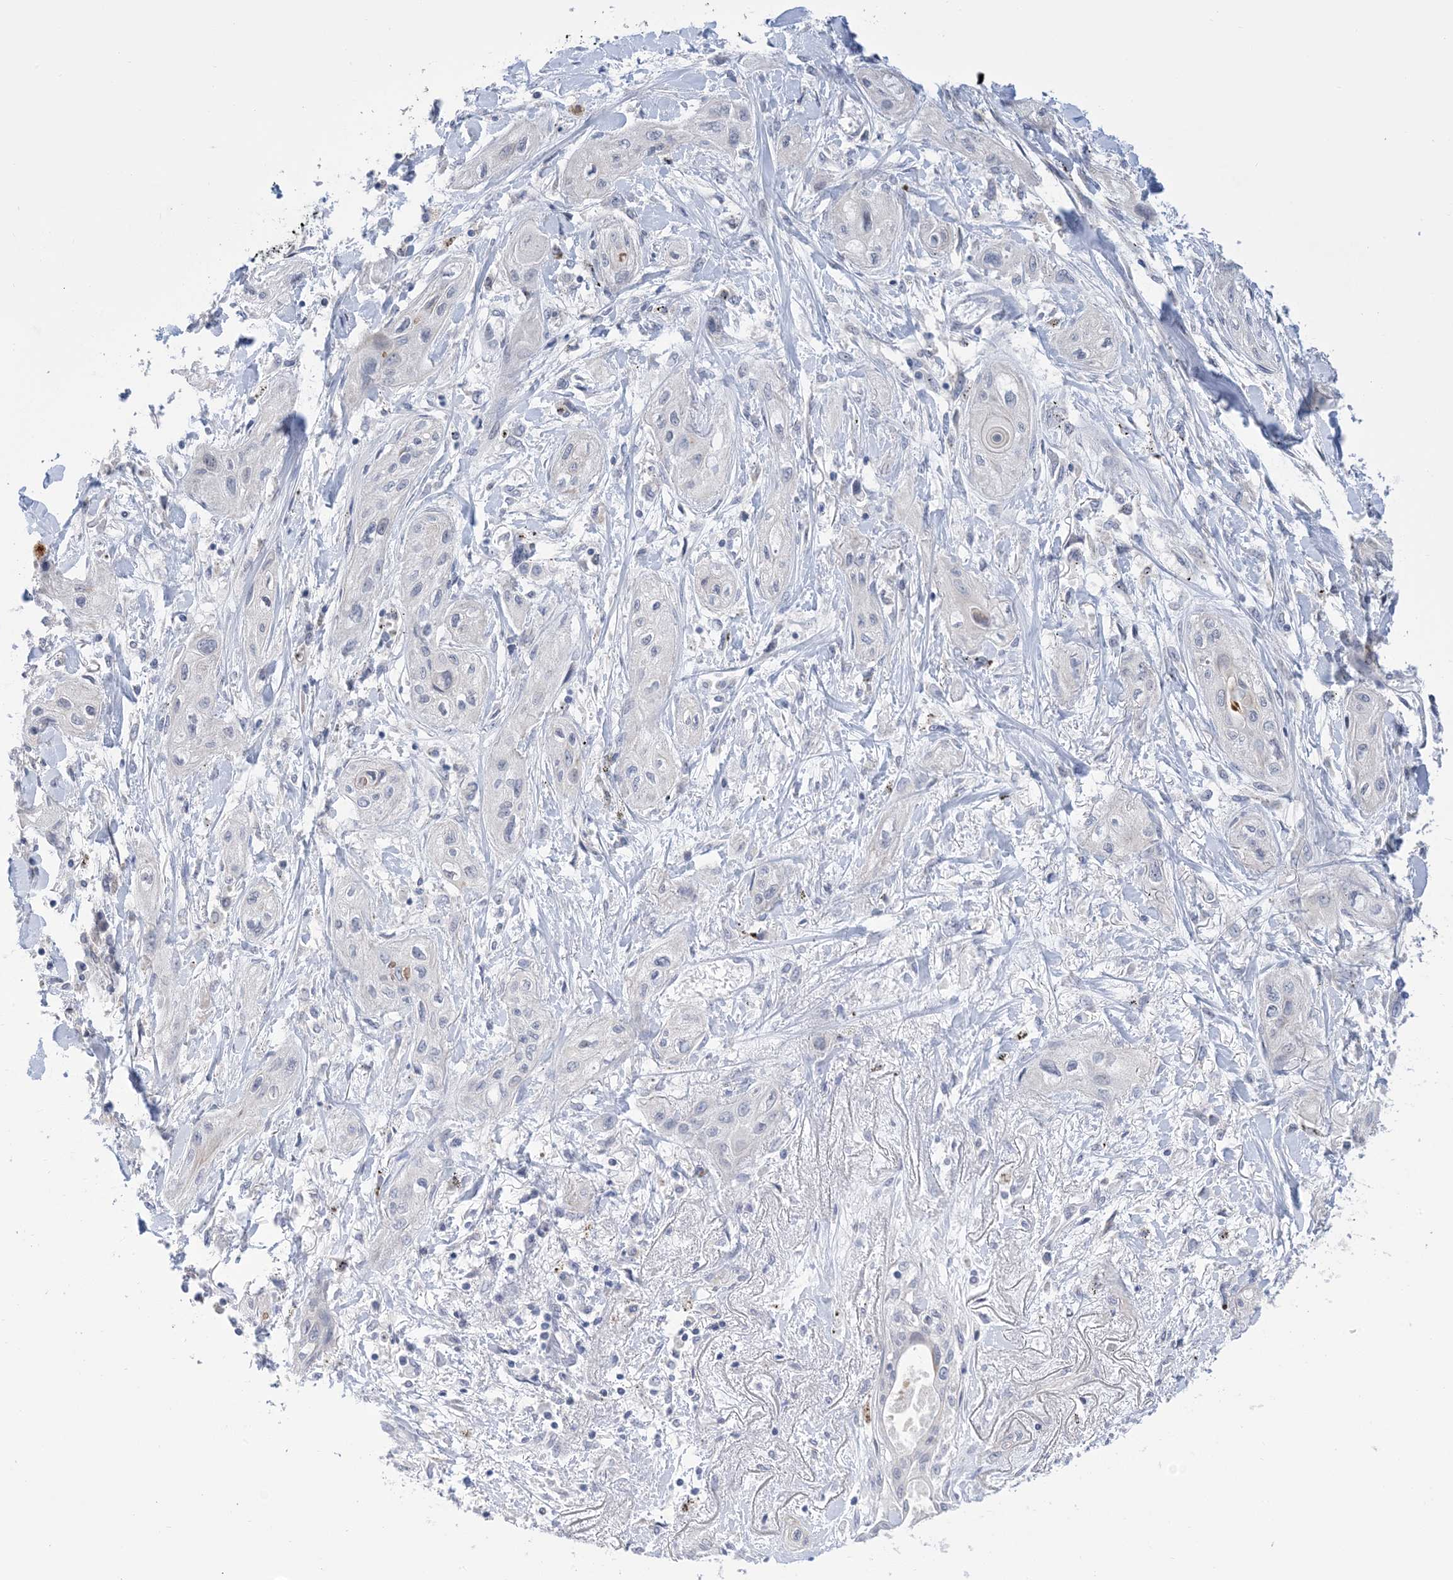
{"staining": {"intensity": "negative", "quantity": "none", "location": "none"}, "tissue": "lung cancer", "cell_type": "Tumor cells", "image_type": "cancer", "snomed": [{"axis": "morphology", "description": "Squamous cell carcinoma, NOS"}, {"axis": "topography", "description": "Lung"}], "caption": "The image demonstrates no significant staining in tumor cells of lung cancer (squamous cell carcinoma).", "gene": "TTYH1", "patient": {"sex": "female", "age": 47}}